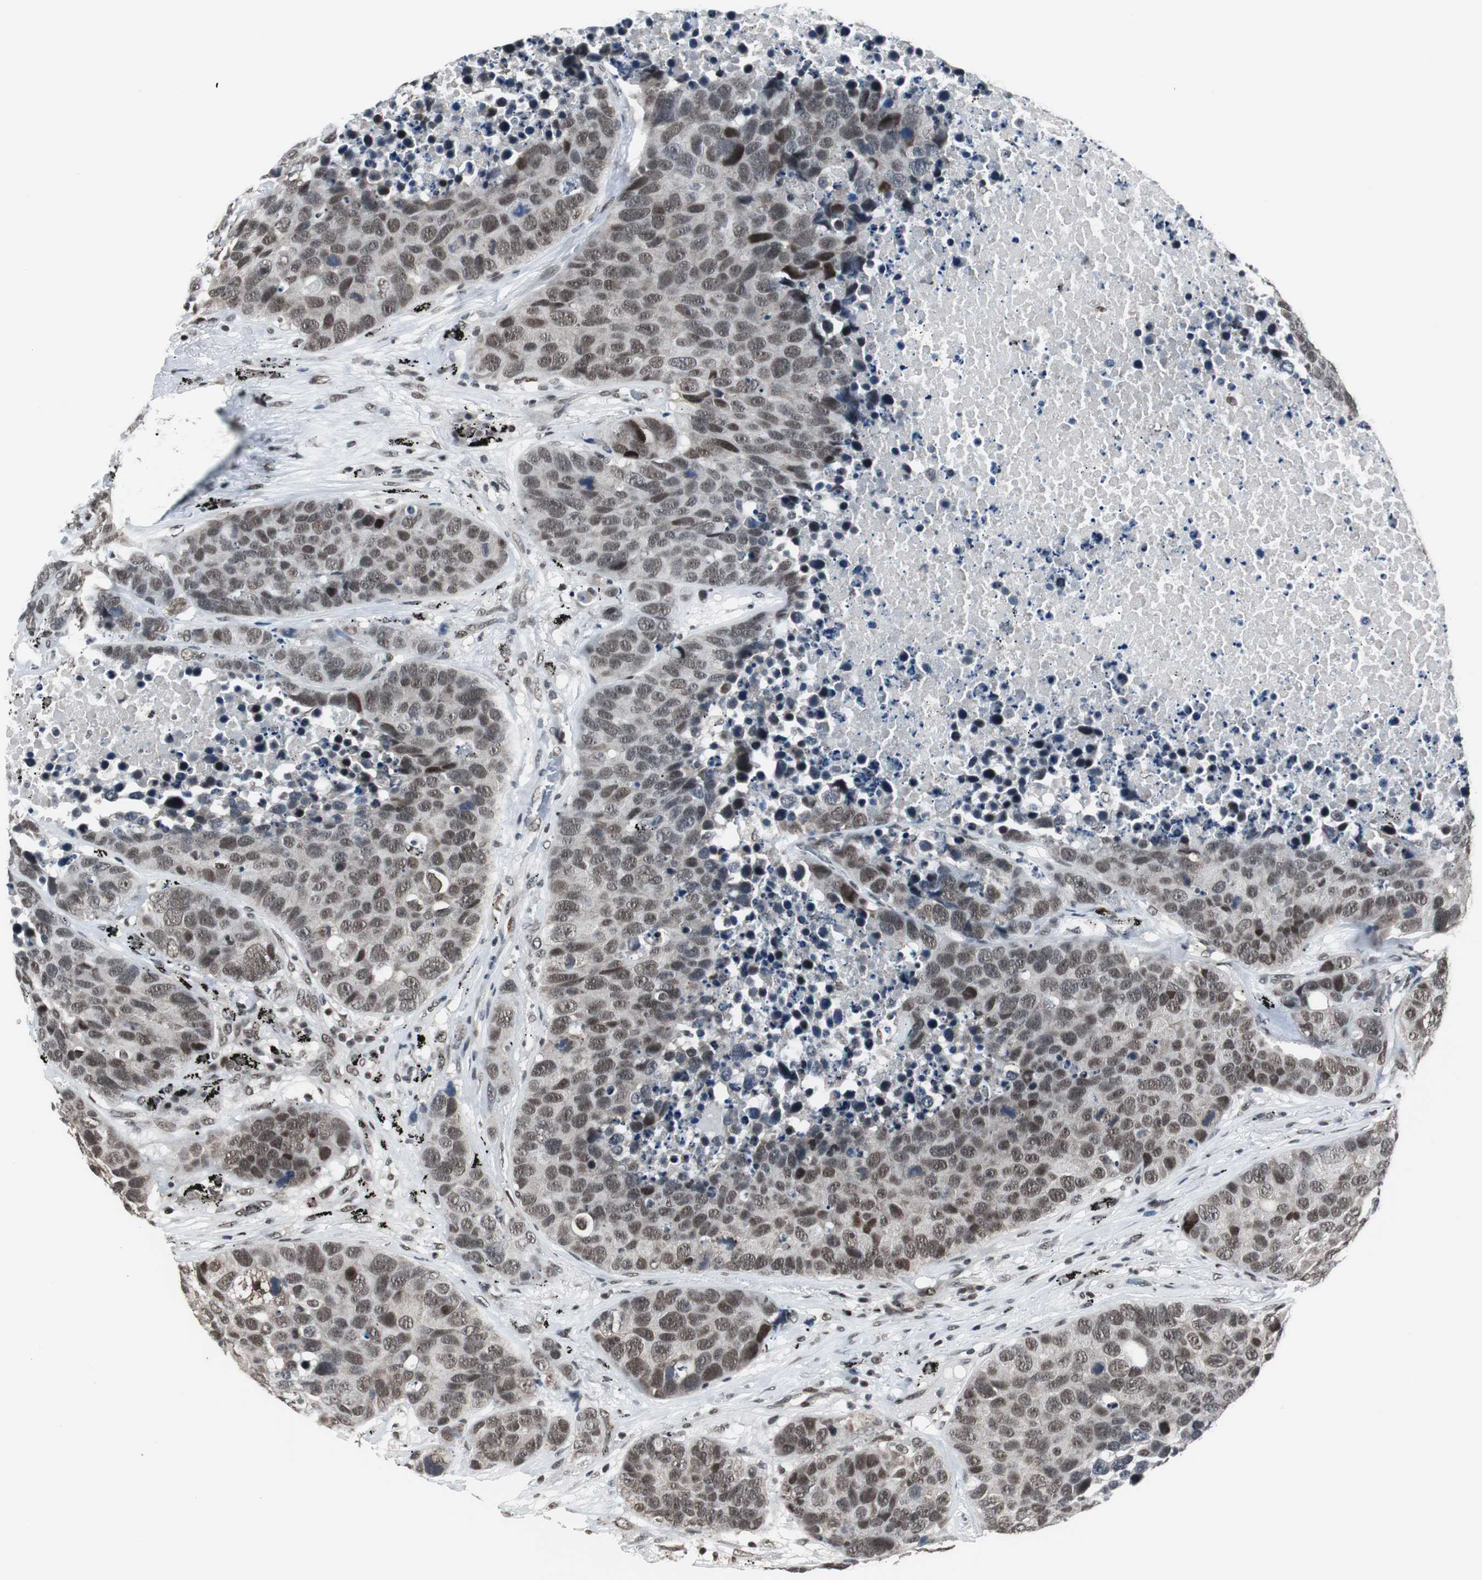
{"staining": {"intensity": "moderate", "quantity": ">75%", "location": "nuclear"}, "tissue": "carcinoid", "cell_type": "Tumor cells", "image_type": "cancer", "snomed": [{"axis": "morphology", "description": "Carcinoid, malignant, NOS"}, {"axis": "topography", "description": "Lung"}], "caption": "Carcinoid (malignant) stained with a brown dye displays moderate nuclear positive staining in about >75% of tumor cells.", "gene": "CDK9", "patient": {"sex": "male", "age": 60}}